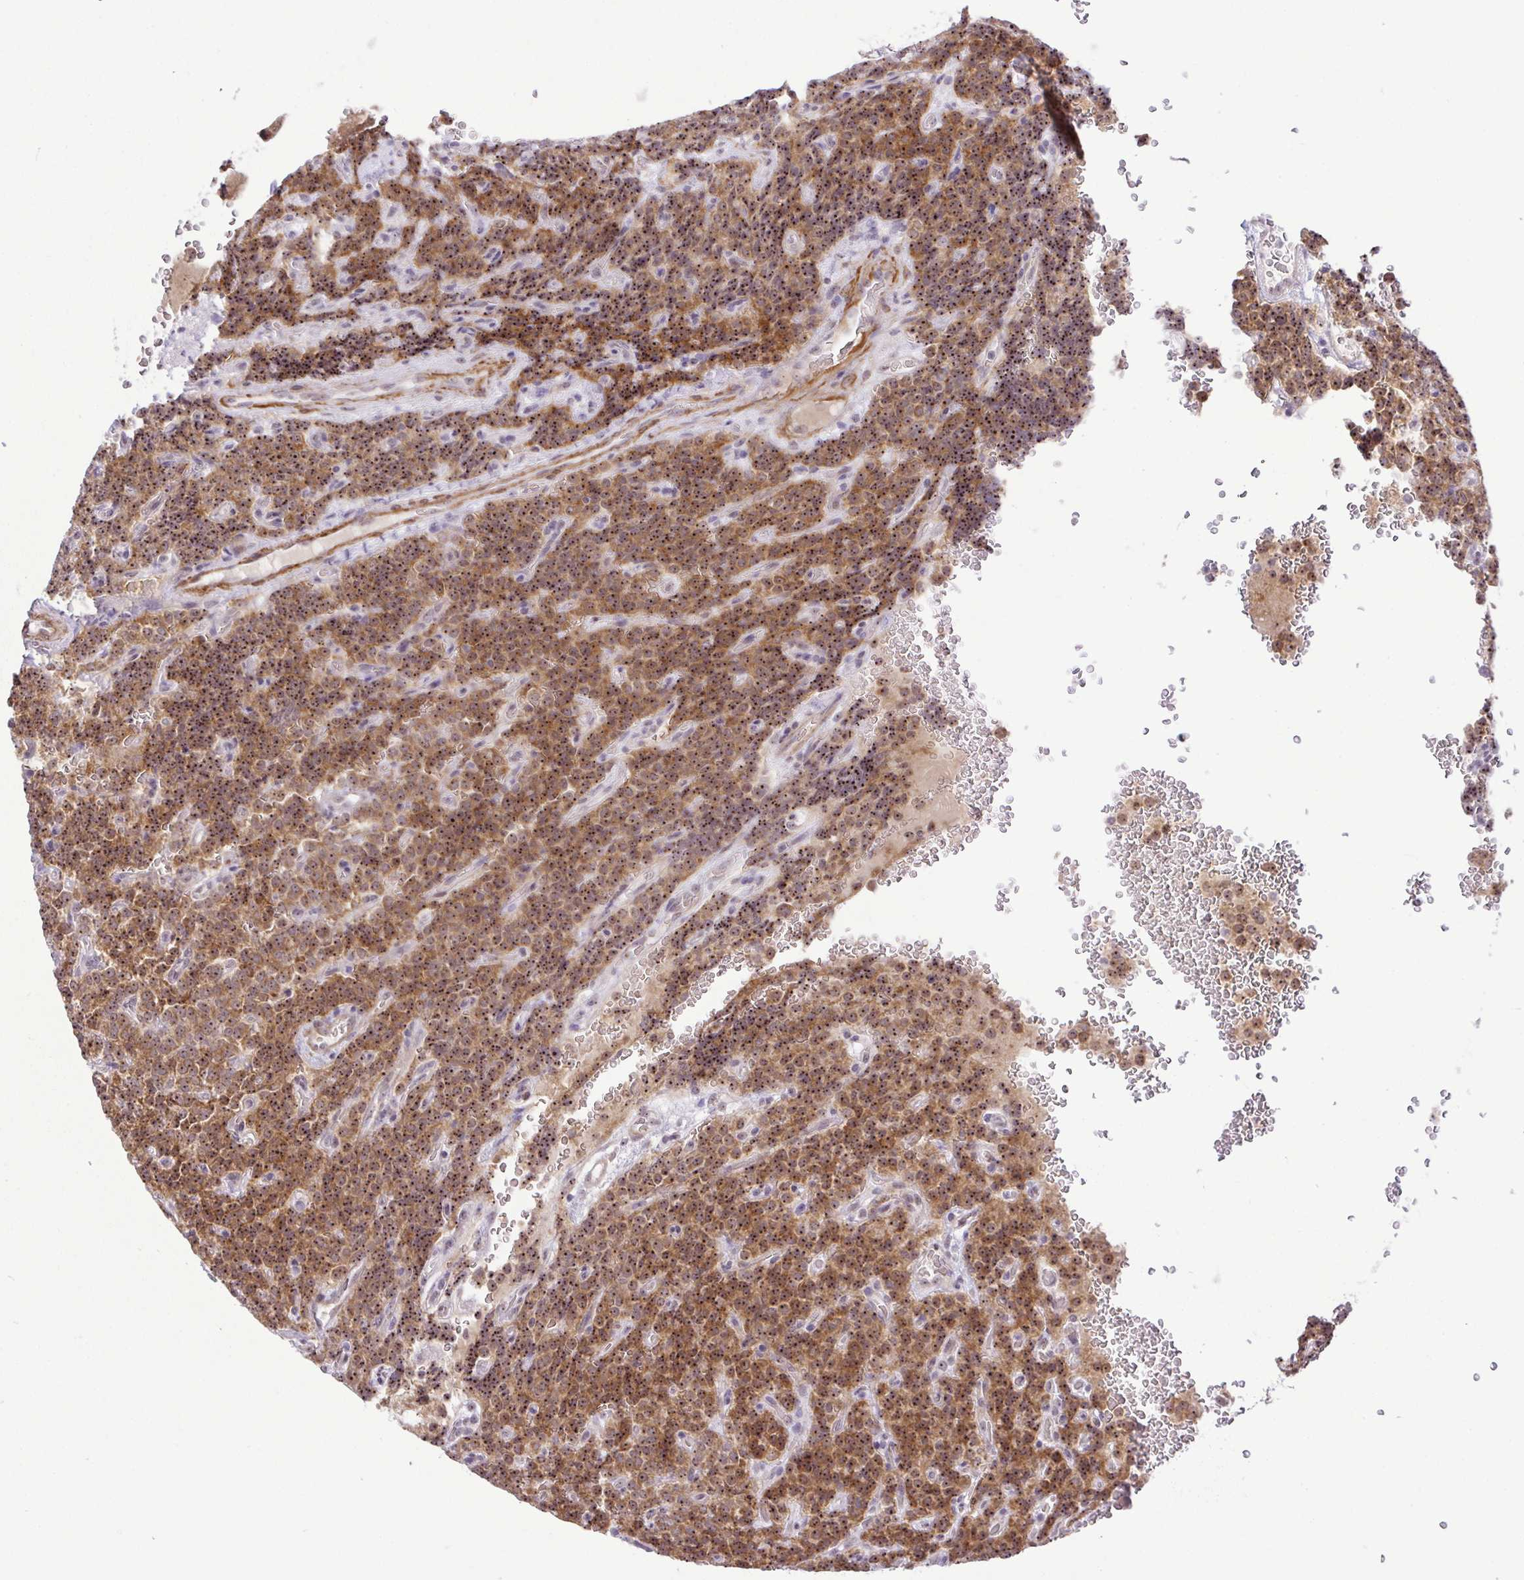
{"staining": {"intensity": "moderate", "quantity": ">75%", "location": "cytoplasmic/membranous,nuclear"}, "tissue": "carcinoid", "cell_type": "Tumor cells", "image_type": "cancer", "snomed": [{"axis": "morphology", "description": "Carcinoid, malignant, NOS"}, {"axis": "topography", "description": "Pancreas"}], "caption": "Carcinoid (malignant) was stained to show a protein in brown. There is medium levels of moderate cytoplasmic/membranous and nuclear positivity in approximately >75% of tumor cells.", "gene": "RSL24D1", "patient": {"sex": "male", "age": 36}}